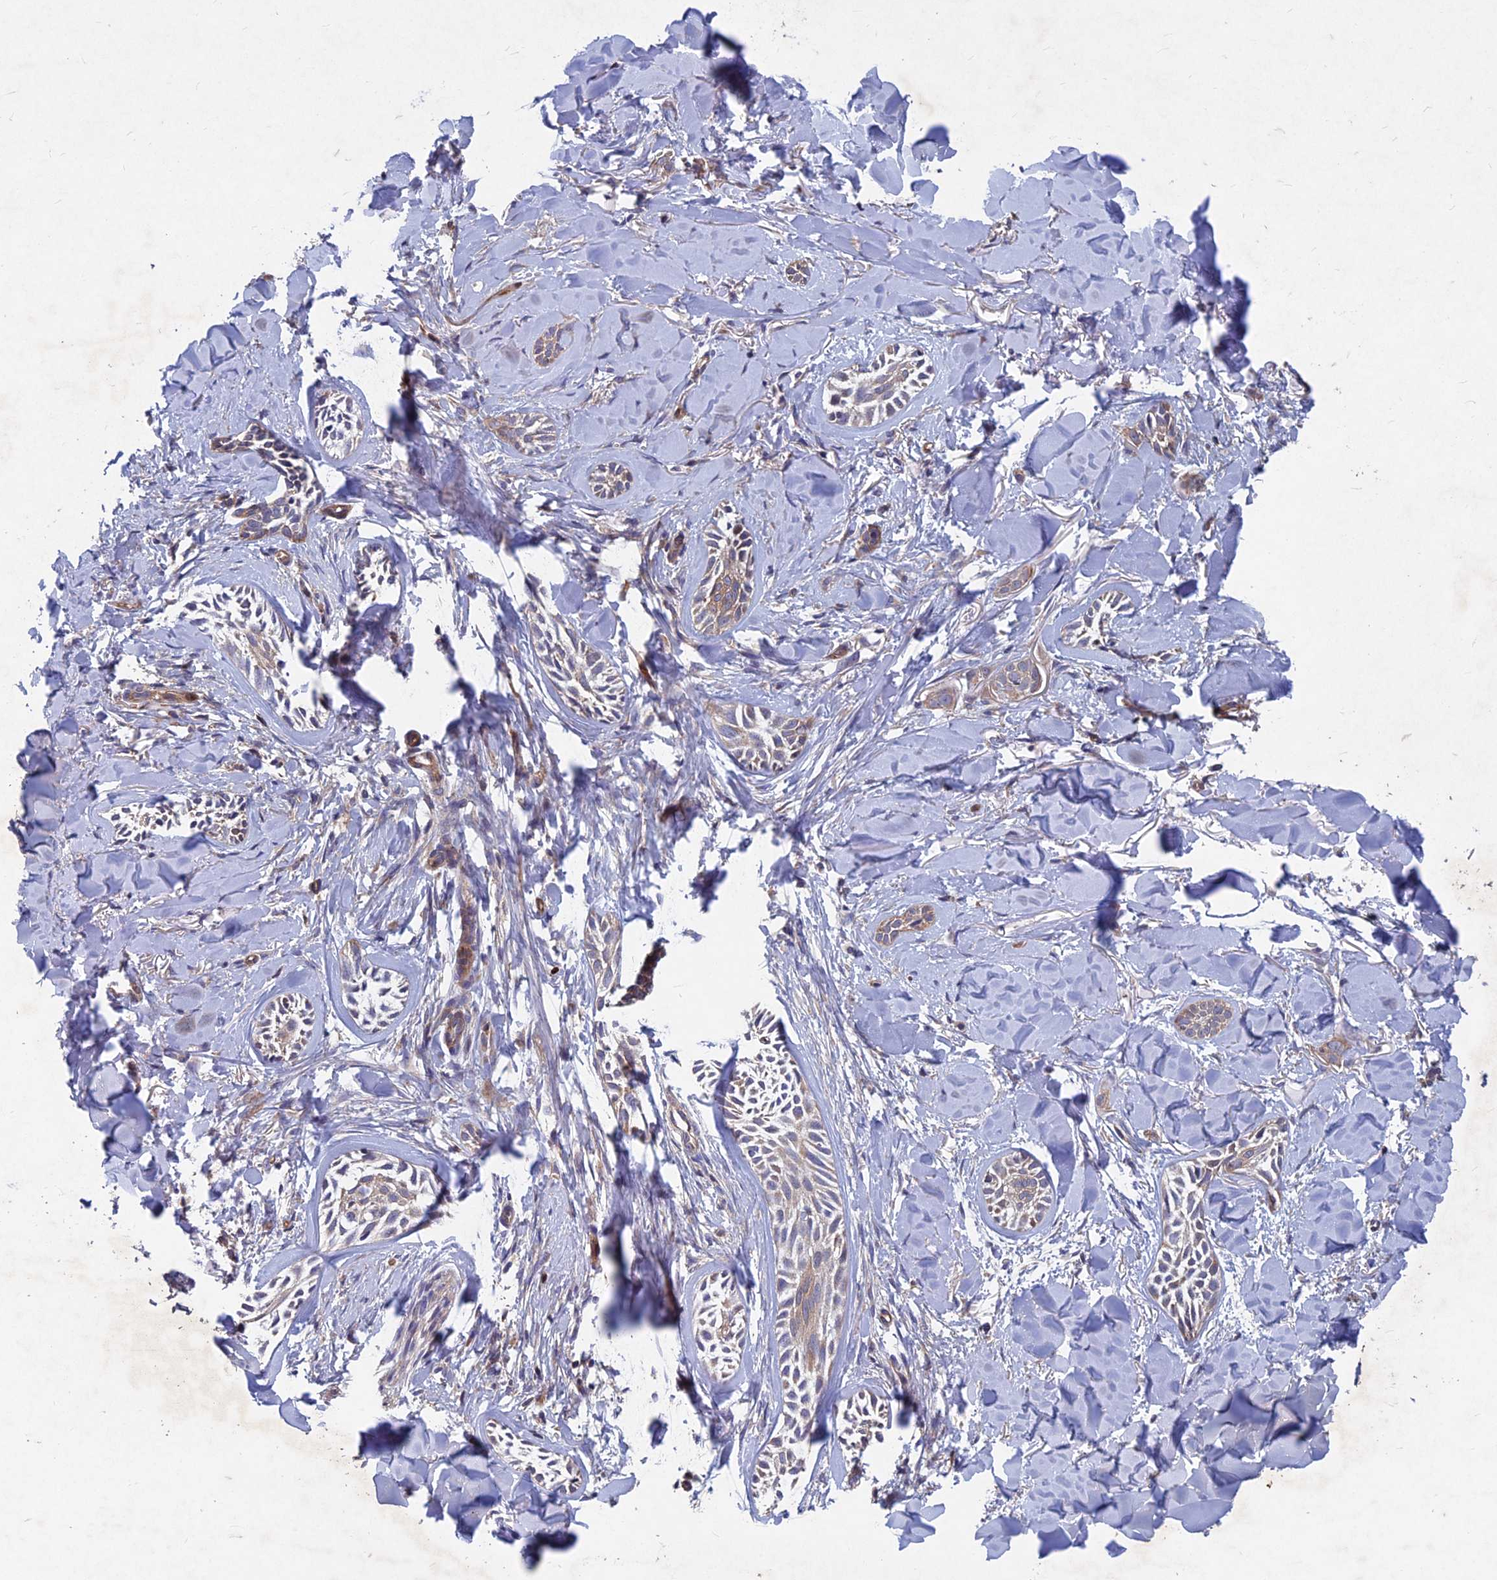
{"staining": {"intensity": "moderate", "quantity": ">75%", "location": "cytoplasmic/membranous"}, "tissue": "skin cancer", "cell_type": "Tumor cells", "image_type": "cancer", "snomed": [{"axis": "morphology", "description": "Basal cell carcinoma"}, {"axis": "topography", "description": "Skin"}], "caption": "Skin cancer tissue displays moderate cytoplasmic/membranous positivity in approximately >75% of tumor cells The staining is performed using DAB (3,3'-diaminobenzidine) brown chromogen to label protein expression. The nuclei are counter-stained blue using hematoxylin.", "gene": "NCAPG", "patient": {"sex": "female", "age": 59}}